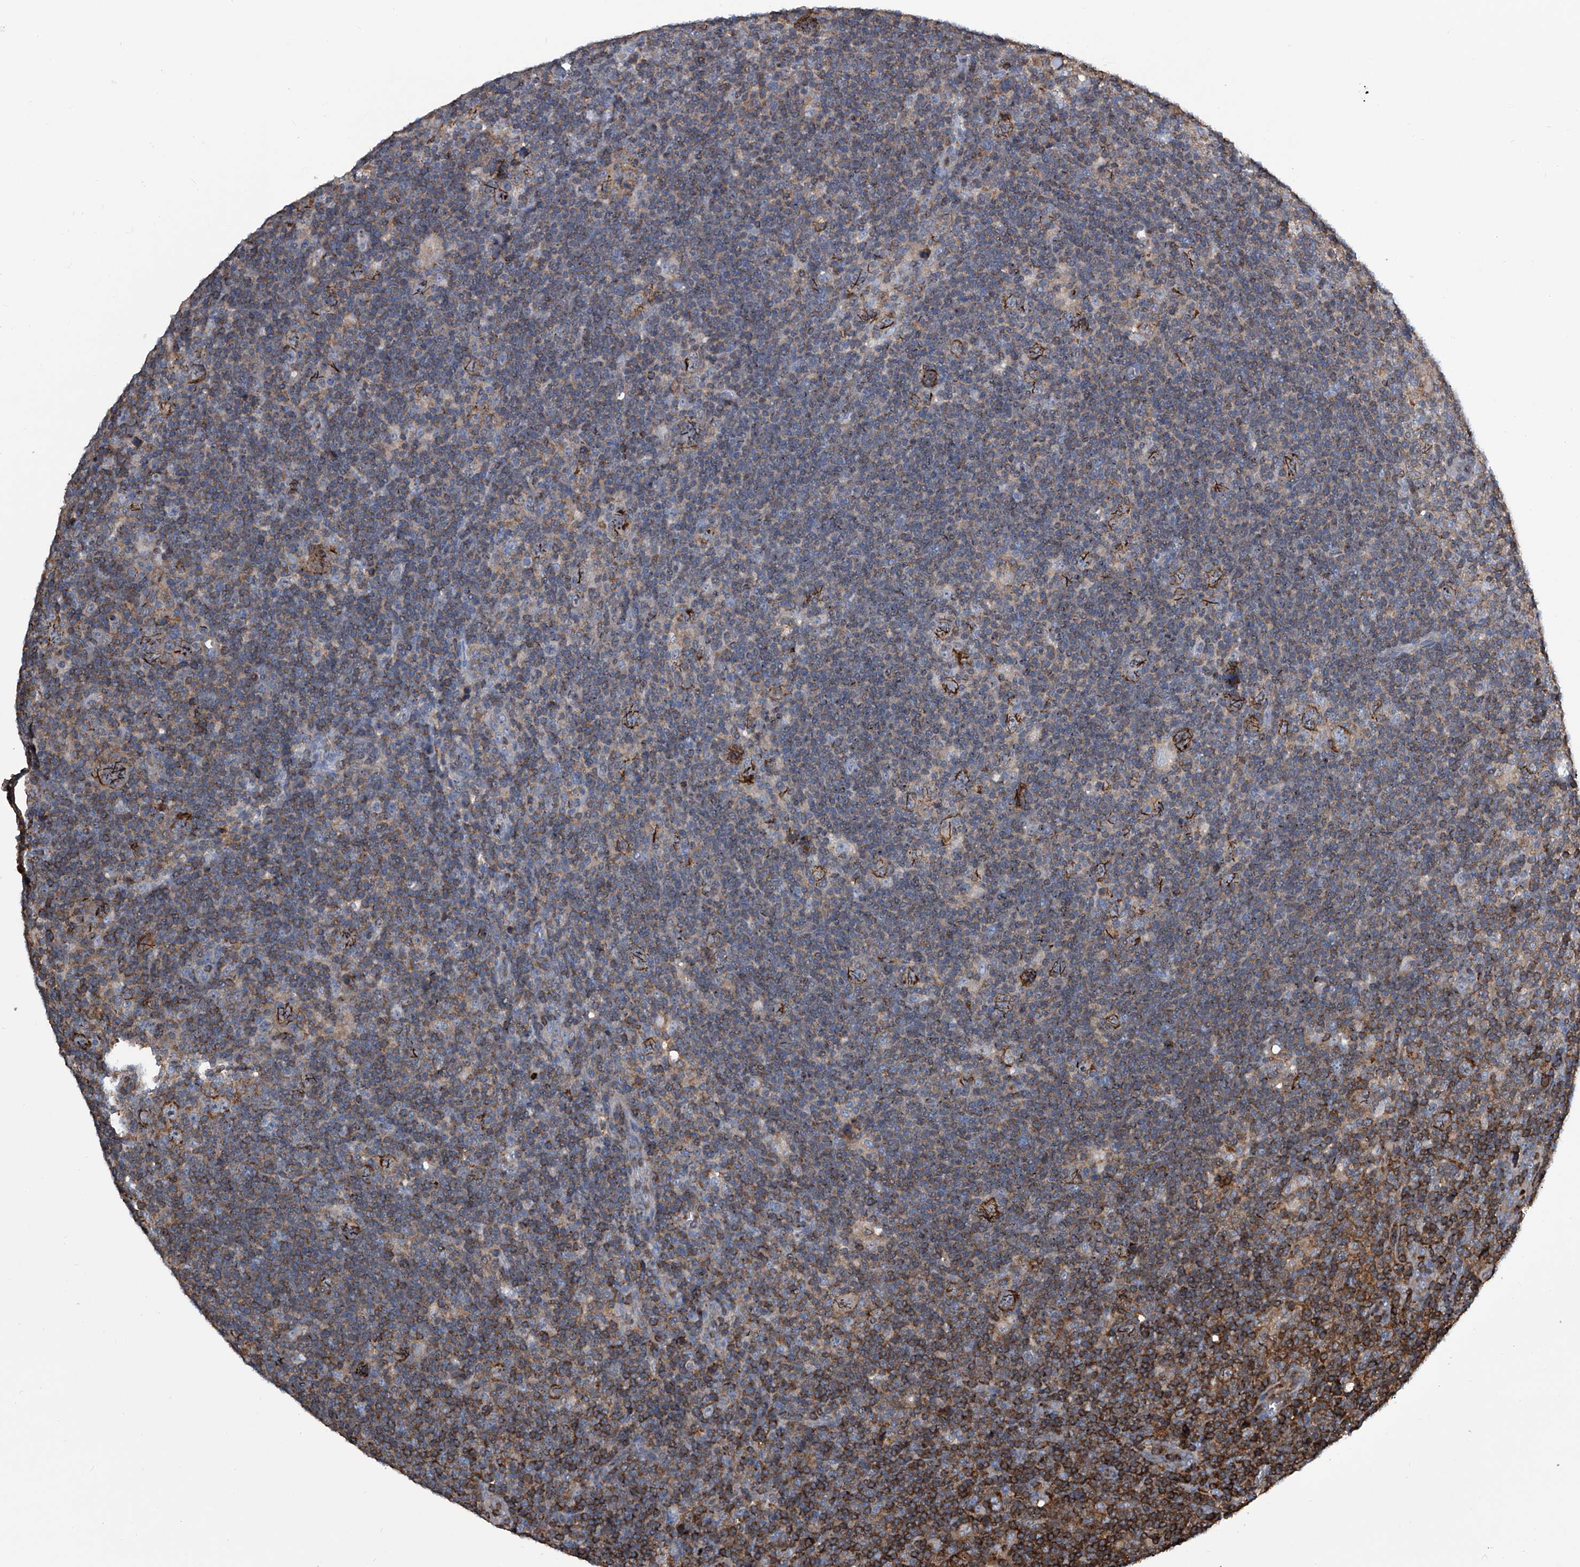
{"staining": {"intensity": "negative", "quantity": "none", "location": "none"}, "tissue": "lymphoma", "cell_type": "Tumor cells", "image_type": "cancer", "snomed": [{"axis": "morphology", "description": "Hodgkin's disease, NOS"}, {"axis": "topography", "description": "Lymph node"}], "caption": "IHC of human lymphoma shows no positivity in tumor cells.", "gene": "ZNF484", "patient": {"sex": "female", "age": 57}}